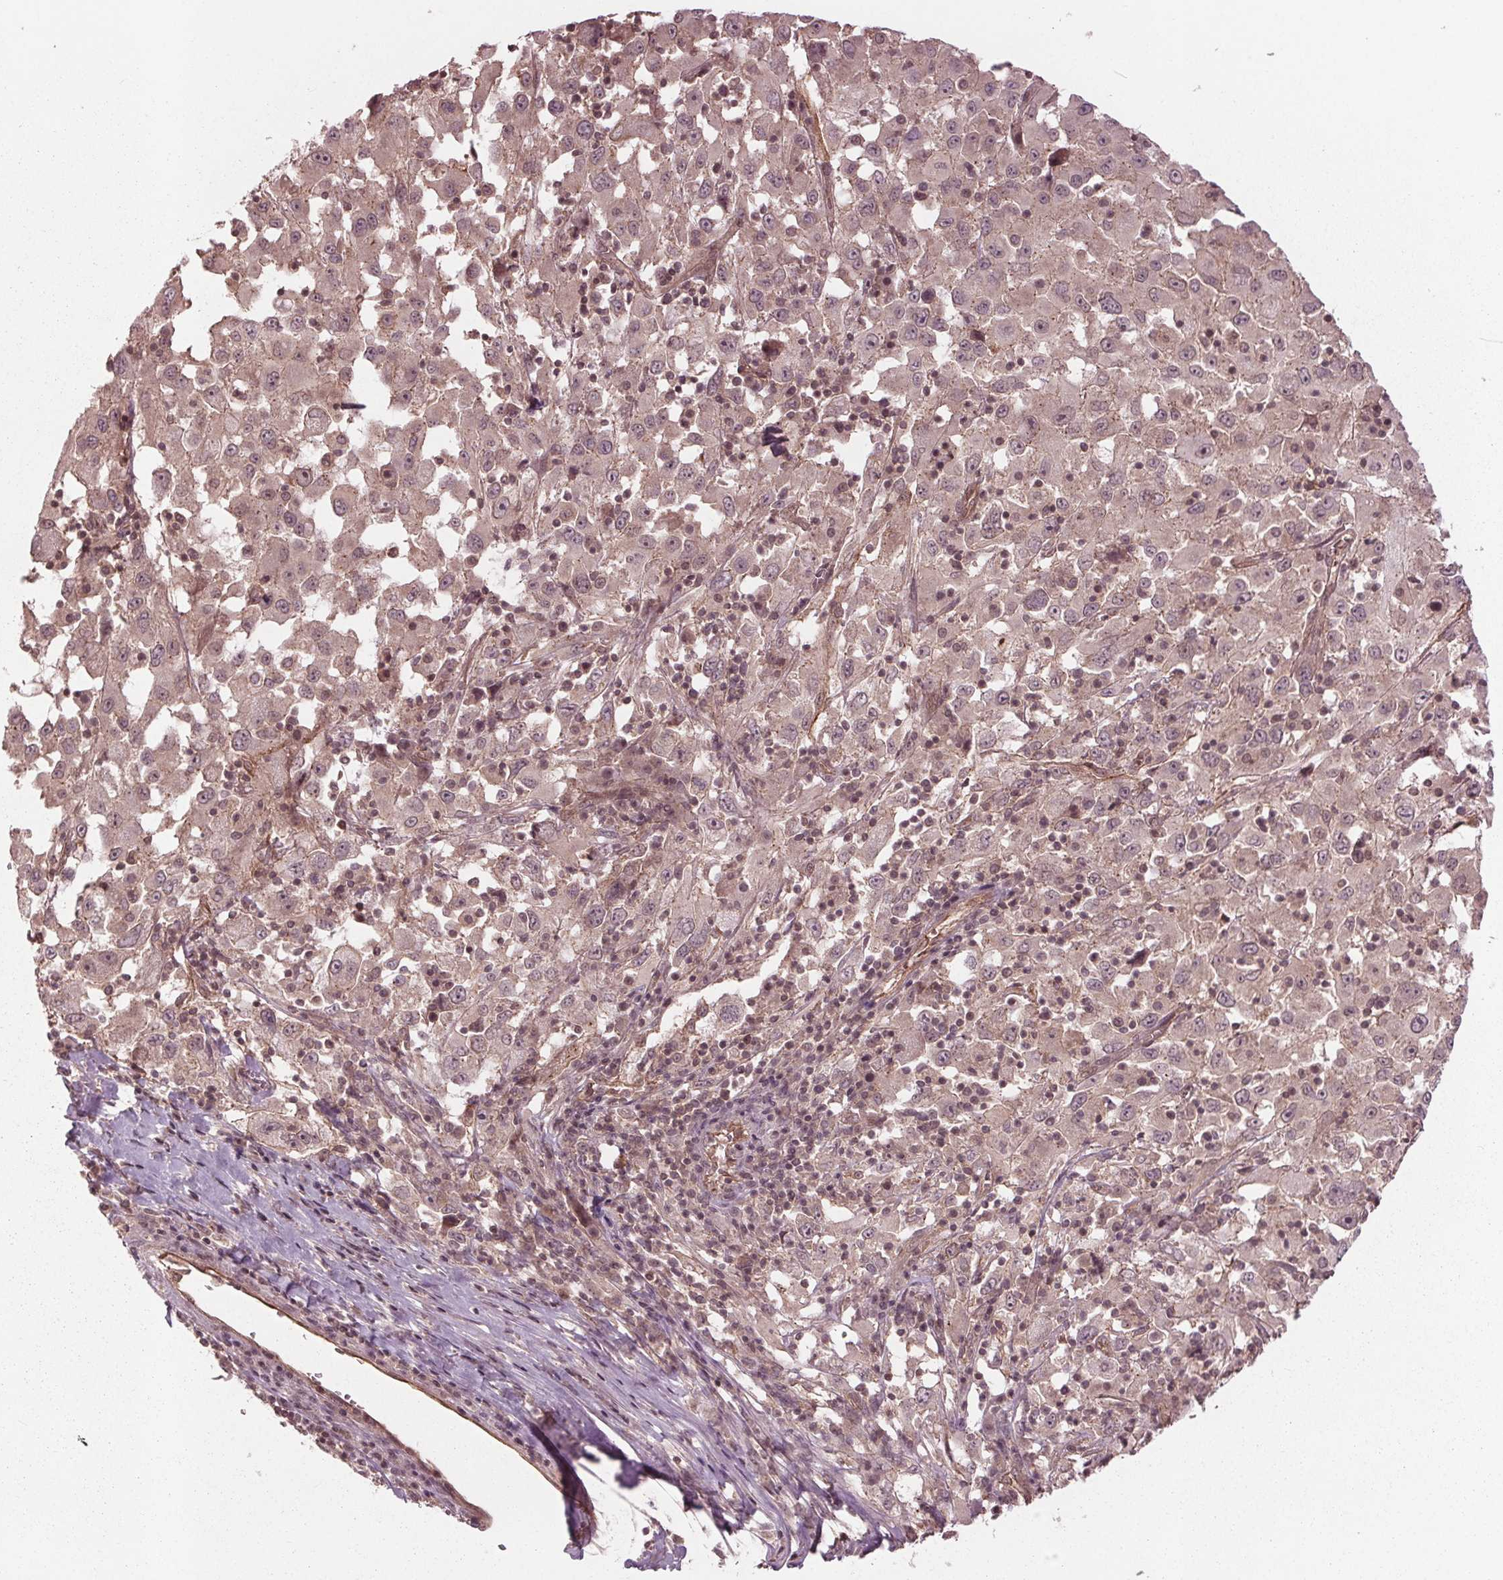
{"staining": {"intensity": "weak", "quantity": "<25%", "location": "nuclear"}, "tissue": "melanoma", "cell_type": "Tumor cells", "image_type": "cancer", "snomed": [{"axis": "morphology", "description": "Malignant melanoma, Metastatic site"}, {"axis": "topography", "description": "Soft tissue"}], "caption": "Immunohistochemistry of human malignant melanoma (metastatic site) exhibits no staining in tumor cells.", "gene": "BTBD1", "patient": {"sex": "male", "age": 50}}